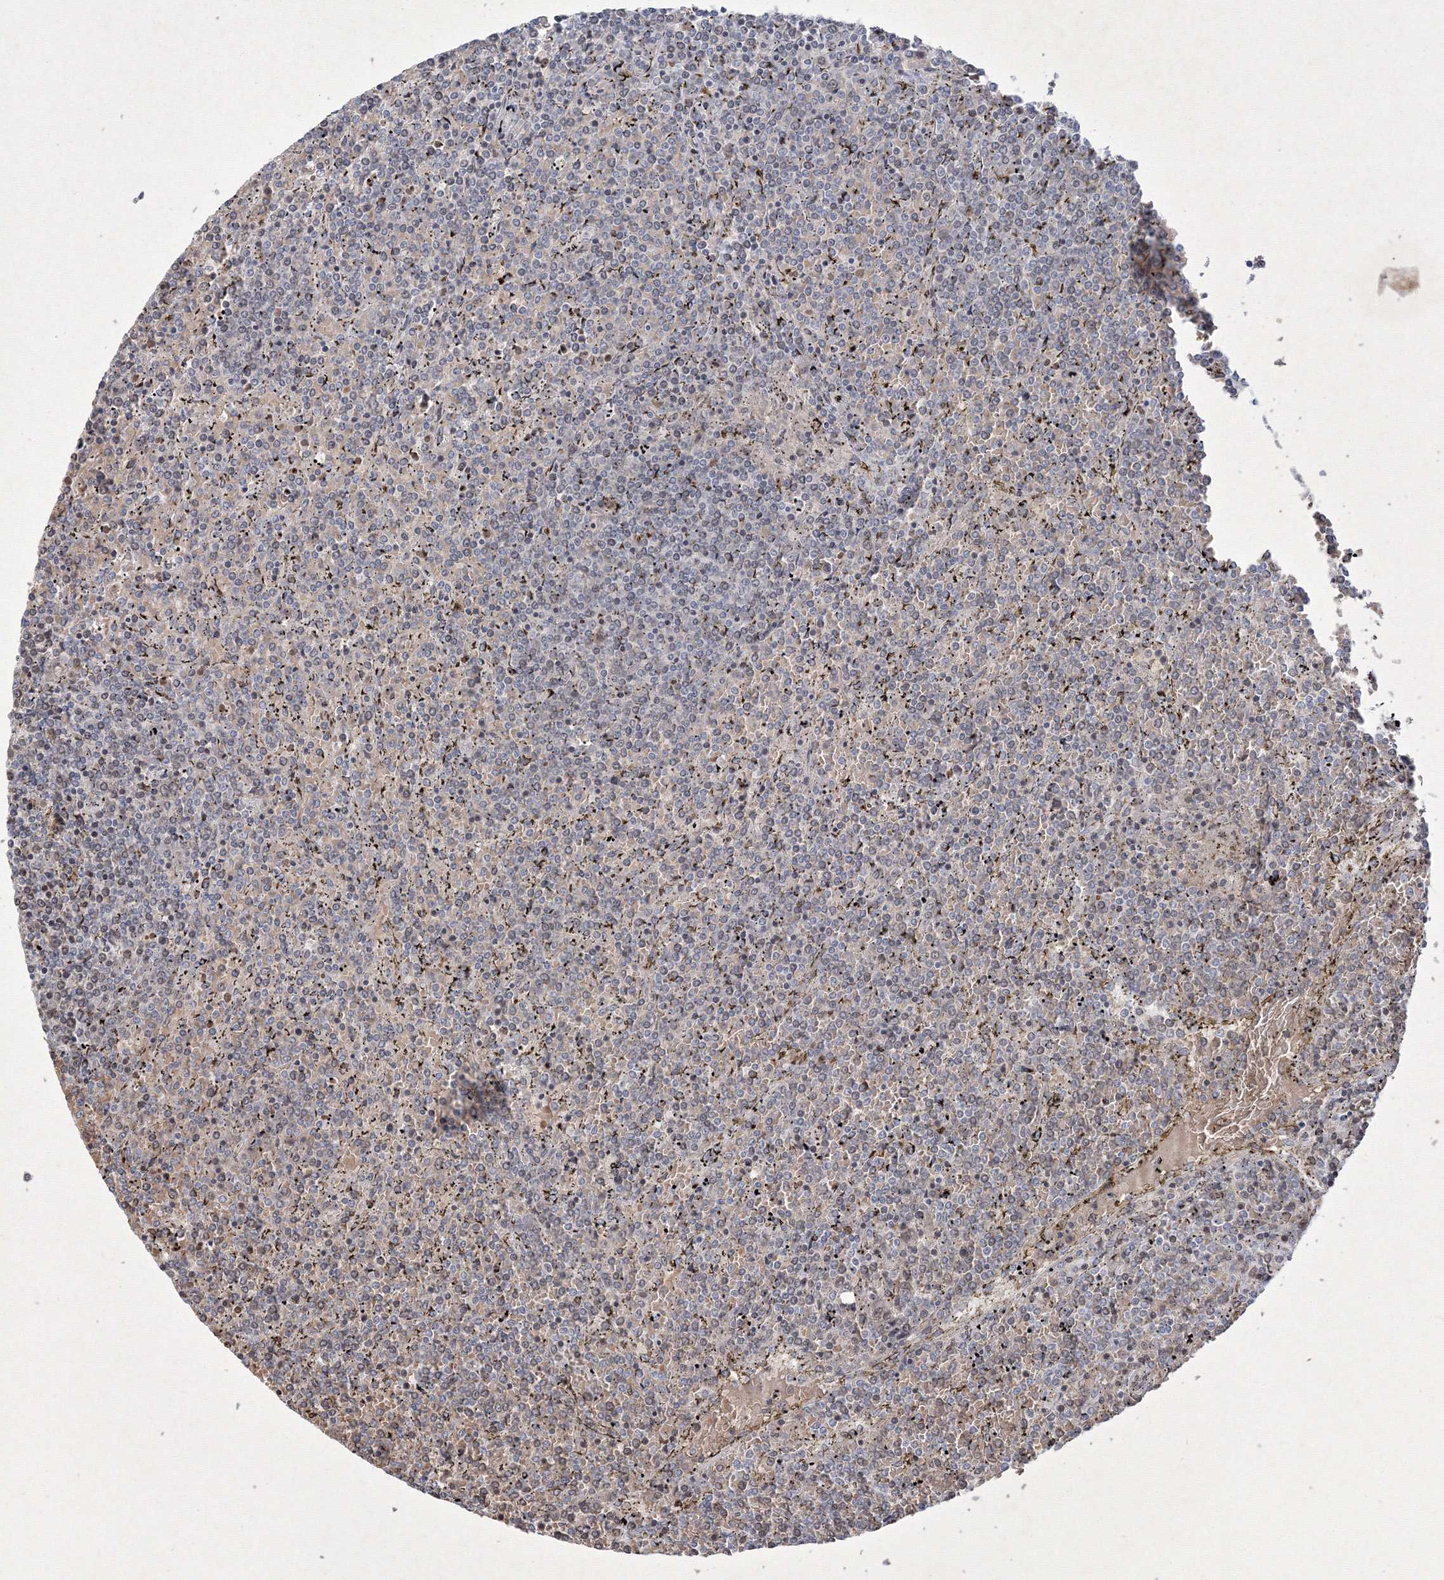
{"staining": {"intensity": "negative", "quantity": "none", "location": "none"}, "tissue": "lymphoma", "cell_type": "Tumor cells", "image_type": "cancer", "snomed": [{"axis": "morphology", "description": "Malignant lymphoma, non-Hodgkin's type, Low grade"}, {"axis": "topography", "description": "Spleen"}], "caption": "Tumor cells show no significant staining in lymphoma.", "gene": "NXPE3", "patient": {"sex": "female", "age": 19}}